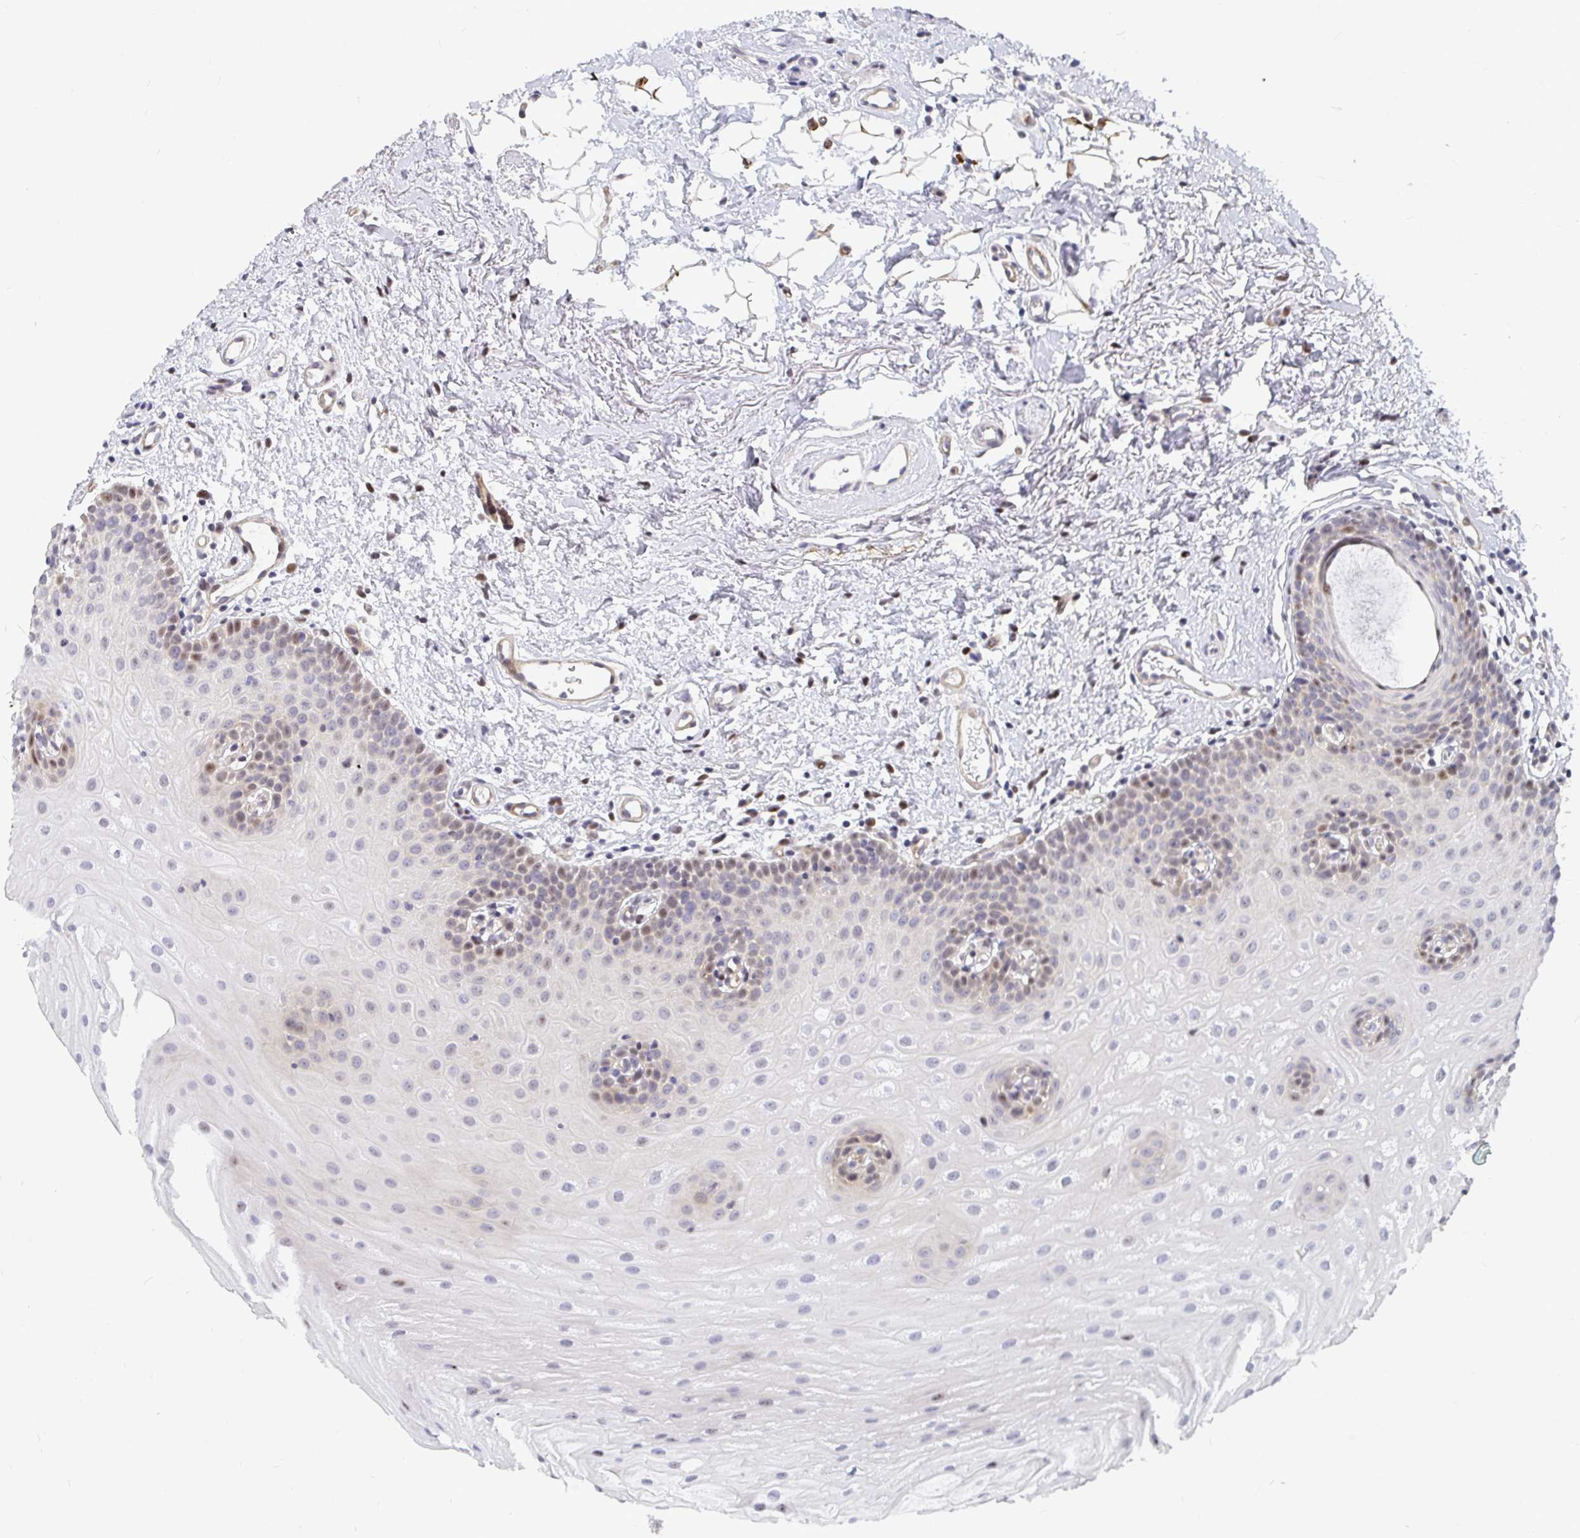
{"staining": {"intensity": "moderate", "quantity": "25%-75%", "location": "cytoplasmic/membranous,nuclear"}, "tissue": "oral mucosa", "cell_type": "Squamous epithelial cells", "image_type": "normal", "snomed": [{"axis": "morphology", "description": "Normal tissue, NOS"}, {"axis": "morphology", "description": "Adenocarcinoma, NOS"}, {"axis": "topography", "description": "Oral tissue"}, {"axis": "topography", "description": "Head-Neck"}], "caption": "Protein staining exhibits moderate cytoplasmic/membranous,nuclear positivity in about 25%-75% of squamous epithelial cells in benign oral mucosa.", "gene": "ZIC3", "patient": {"sex": "female", "age": 57}}